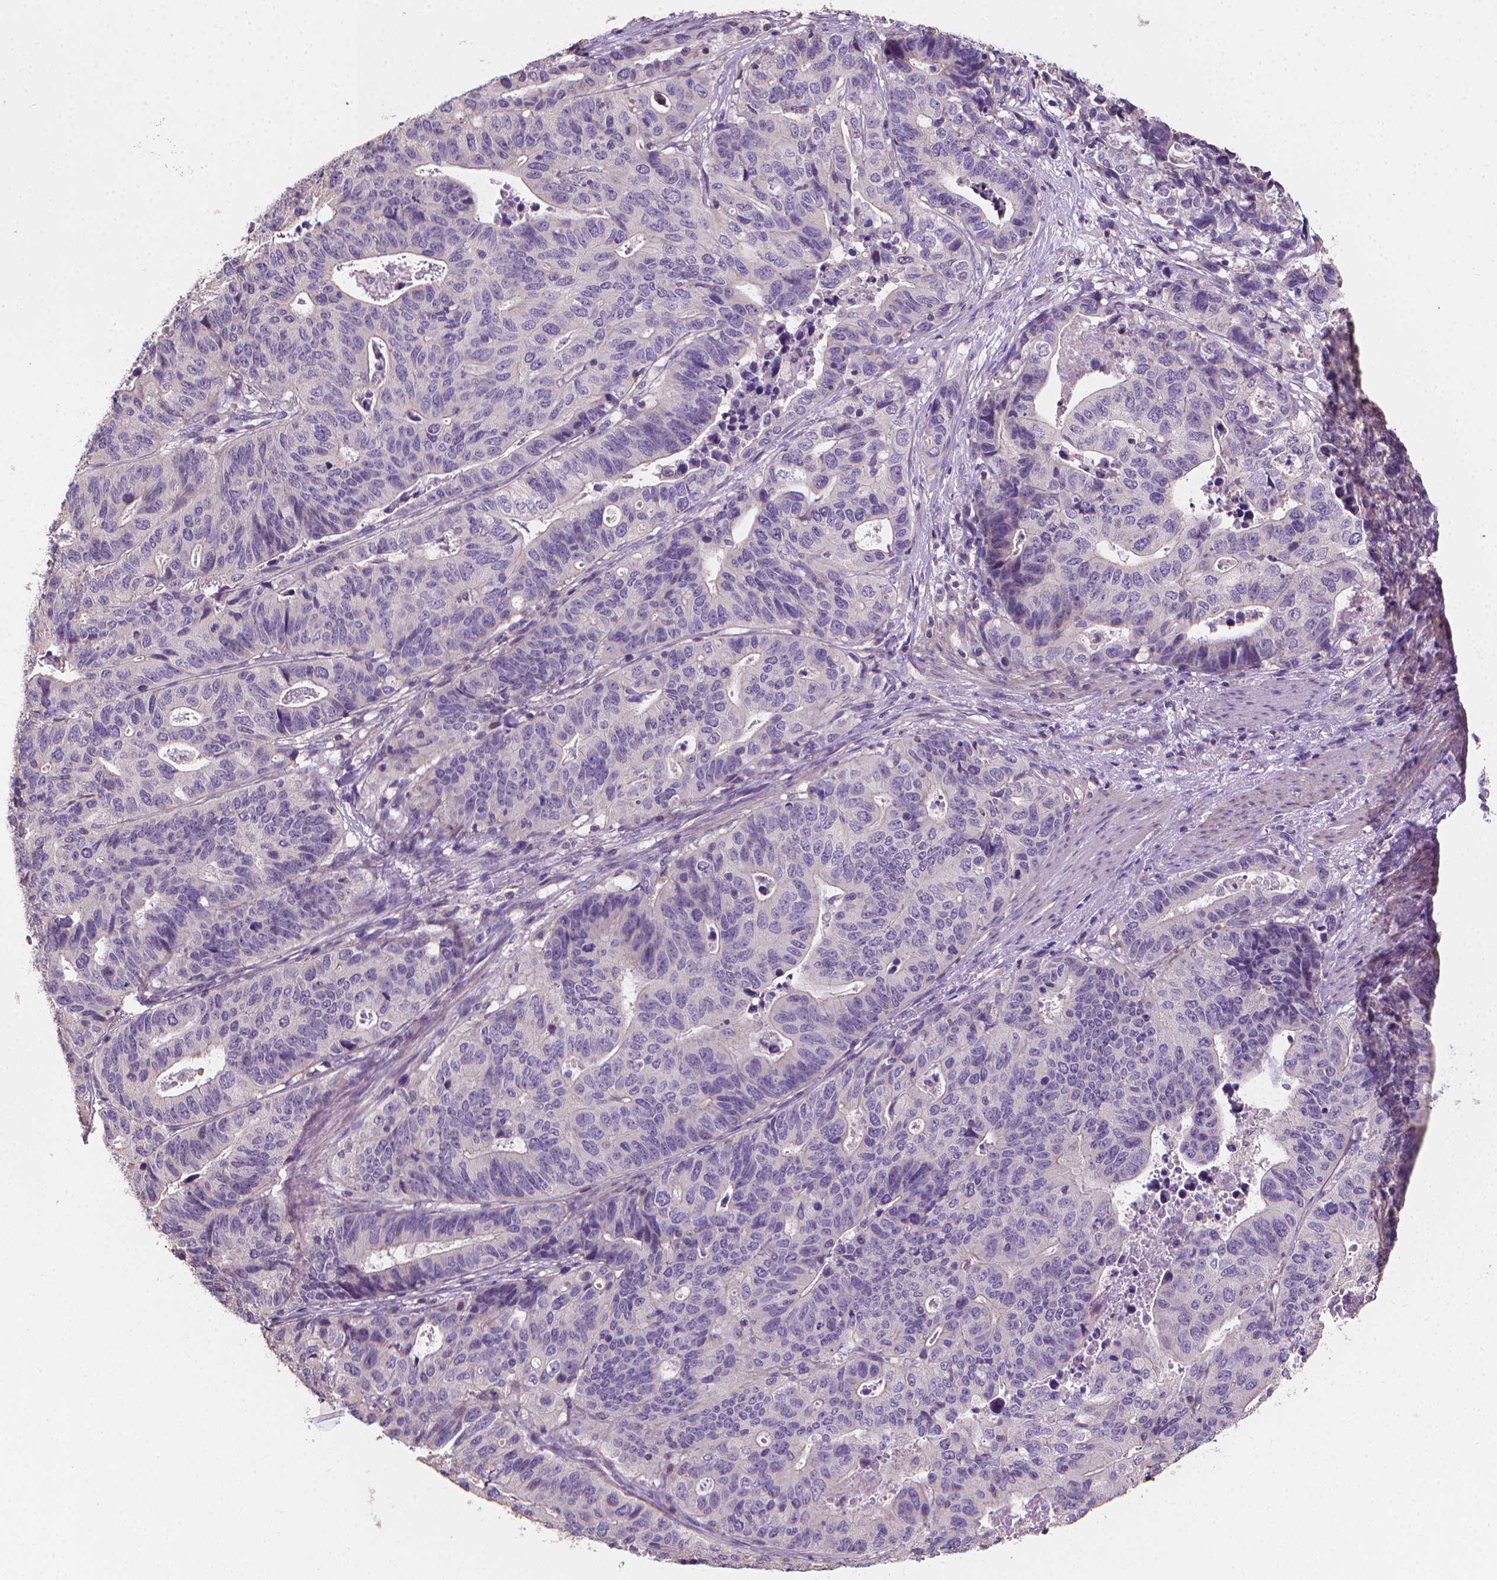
{"staining": {"intensity": "negative", "quantity": "none", "location": "none"}, "tissue": "stomach cancer", "cell_type": "Tumor cells", "image_type": "cancer", "snomed": [{"axis": "morphology", "description": "Adenocarcinoma, NOS"}, {"axis": "topography", "description": "Stomach, upper"}], "caption": "This photomicrograph is of stomach cancer (adenocarcinoma) stained with immunohistochemistry to label a protein in brown with the nuclei are counter-stained blue. There is no positivity in tumor cells.", "gene": "CATIP", "patient": {"sex": "female", "age": 67}}